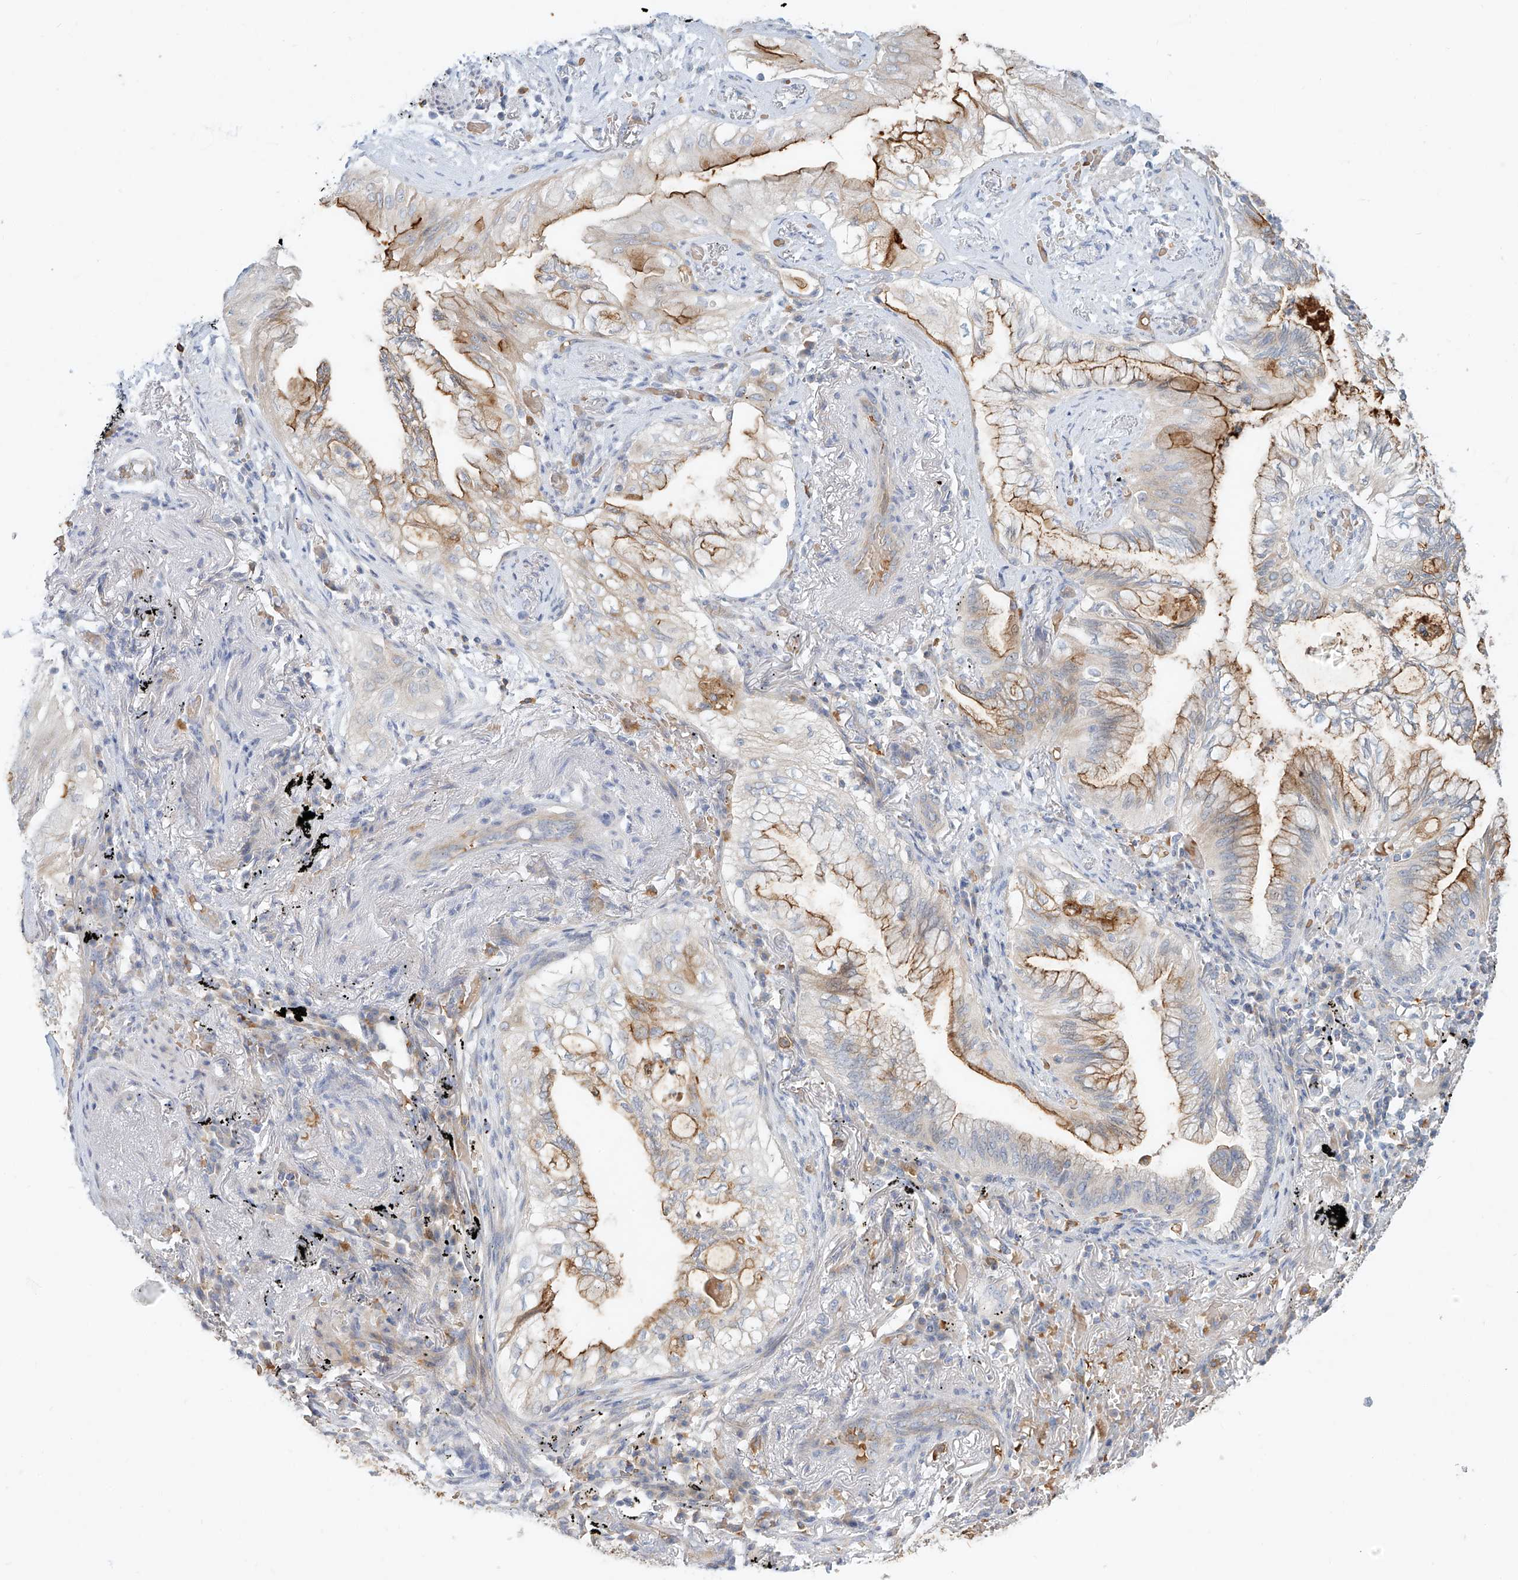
{"staining": {"intensity": "moderate", "quantity": "25%-75%", "location": "cytoplasmic/membranous"}, "tissue": "lung cancer", "cell_type": "Tumor cells", "image_type": "cancer", "snomed": [{"axis": "morphology", "description": "Adenocarcinoma, NOS"}, {"axis": "topography", "description": "Lung"}], "caption": "Immunohistochemical staining of human lung cancer (adenocarcinoma) shows medium levels of moderate cytoplasmic/membranous positivity in approximately 25%-75% of tumor cells.", "gene": "SYTL3", "patient": {"sex": "female", "age": 70}}